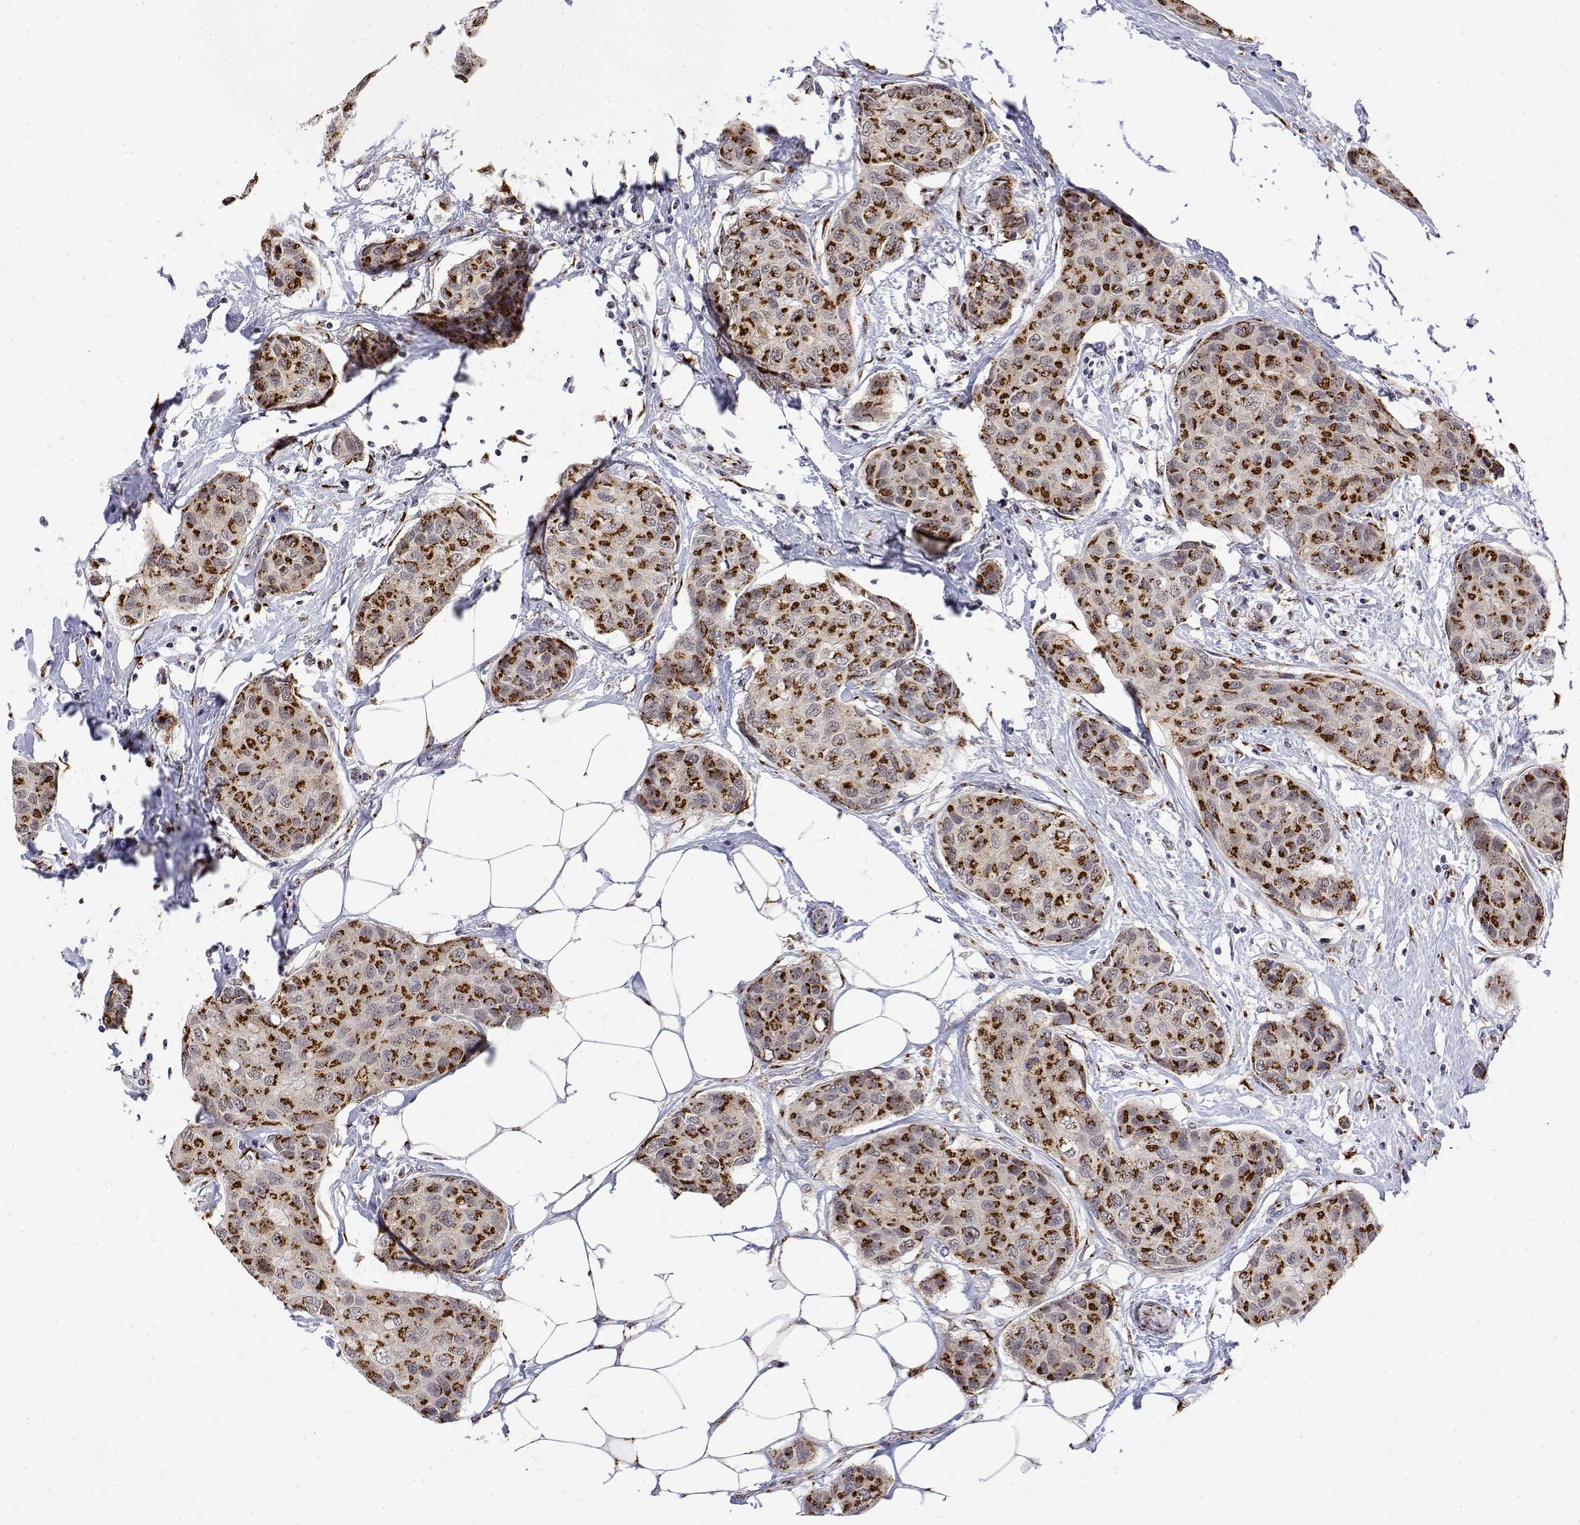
{"staining": {"intensity": "strong", "quantity": ">75%", "location": "cytoplasmic/membranous"}, "tissue": "breast cancer", "cell_type": "Tumor cells", "image_type": "cancer", "snomed": [{"axis": "morphology", "description": "Duct carcinoma"}, {"axis": "topography", "description": "Breast"}], "caption": "Breast cancer stained with immunohistochemistry (IHC) displays strong cytoplasmic/membranous positivity in approximately >75% of tumor cells.", "gene": "YIPF3", "patient": {"sex": "female", "age": 80}}